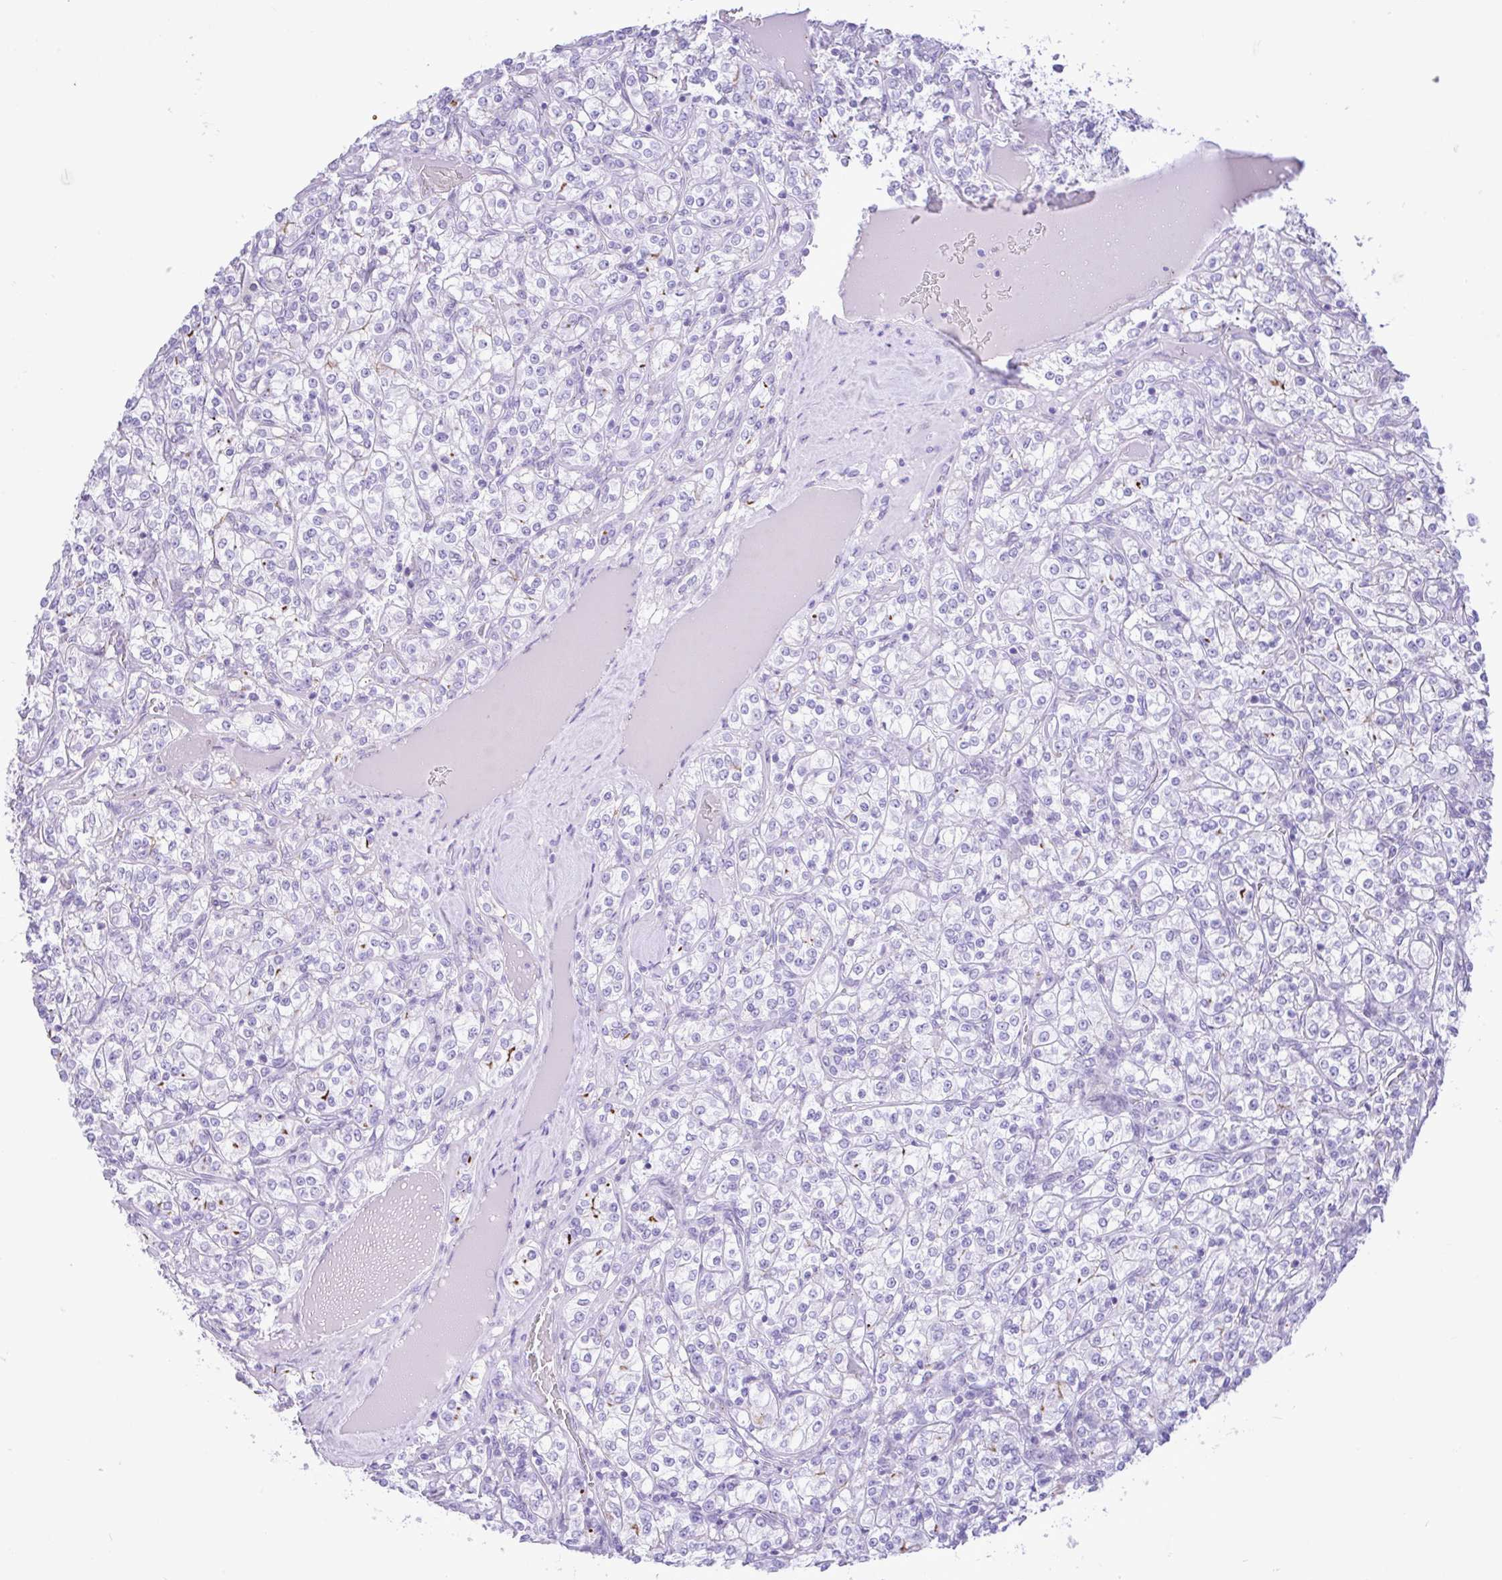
{"staining": {"intensity": "negative", "quantity": "none", "location": "none"}, "tissue": "renal cancer", "cell_type": "Tumor cells", "image_type": "cancer", "snomed": [{"axis": "morphology", "description": "Adenocarcinoma, NOS"}, {"axis": "topography", "description": "Kidney"}], "caption": "High power microscopy image of an immunohistochemistry histopathology image of renal cancer (adenocarcinoma), revealing no significant expression in tumor cells.", "gene": "REEP1", "patient": {"sex": "male", "age": 77}}